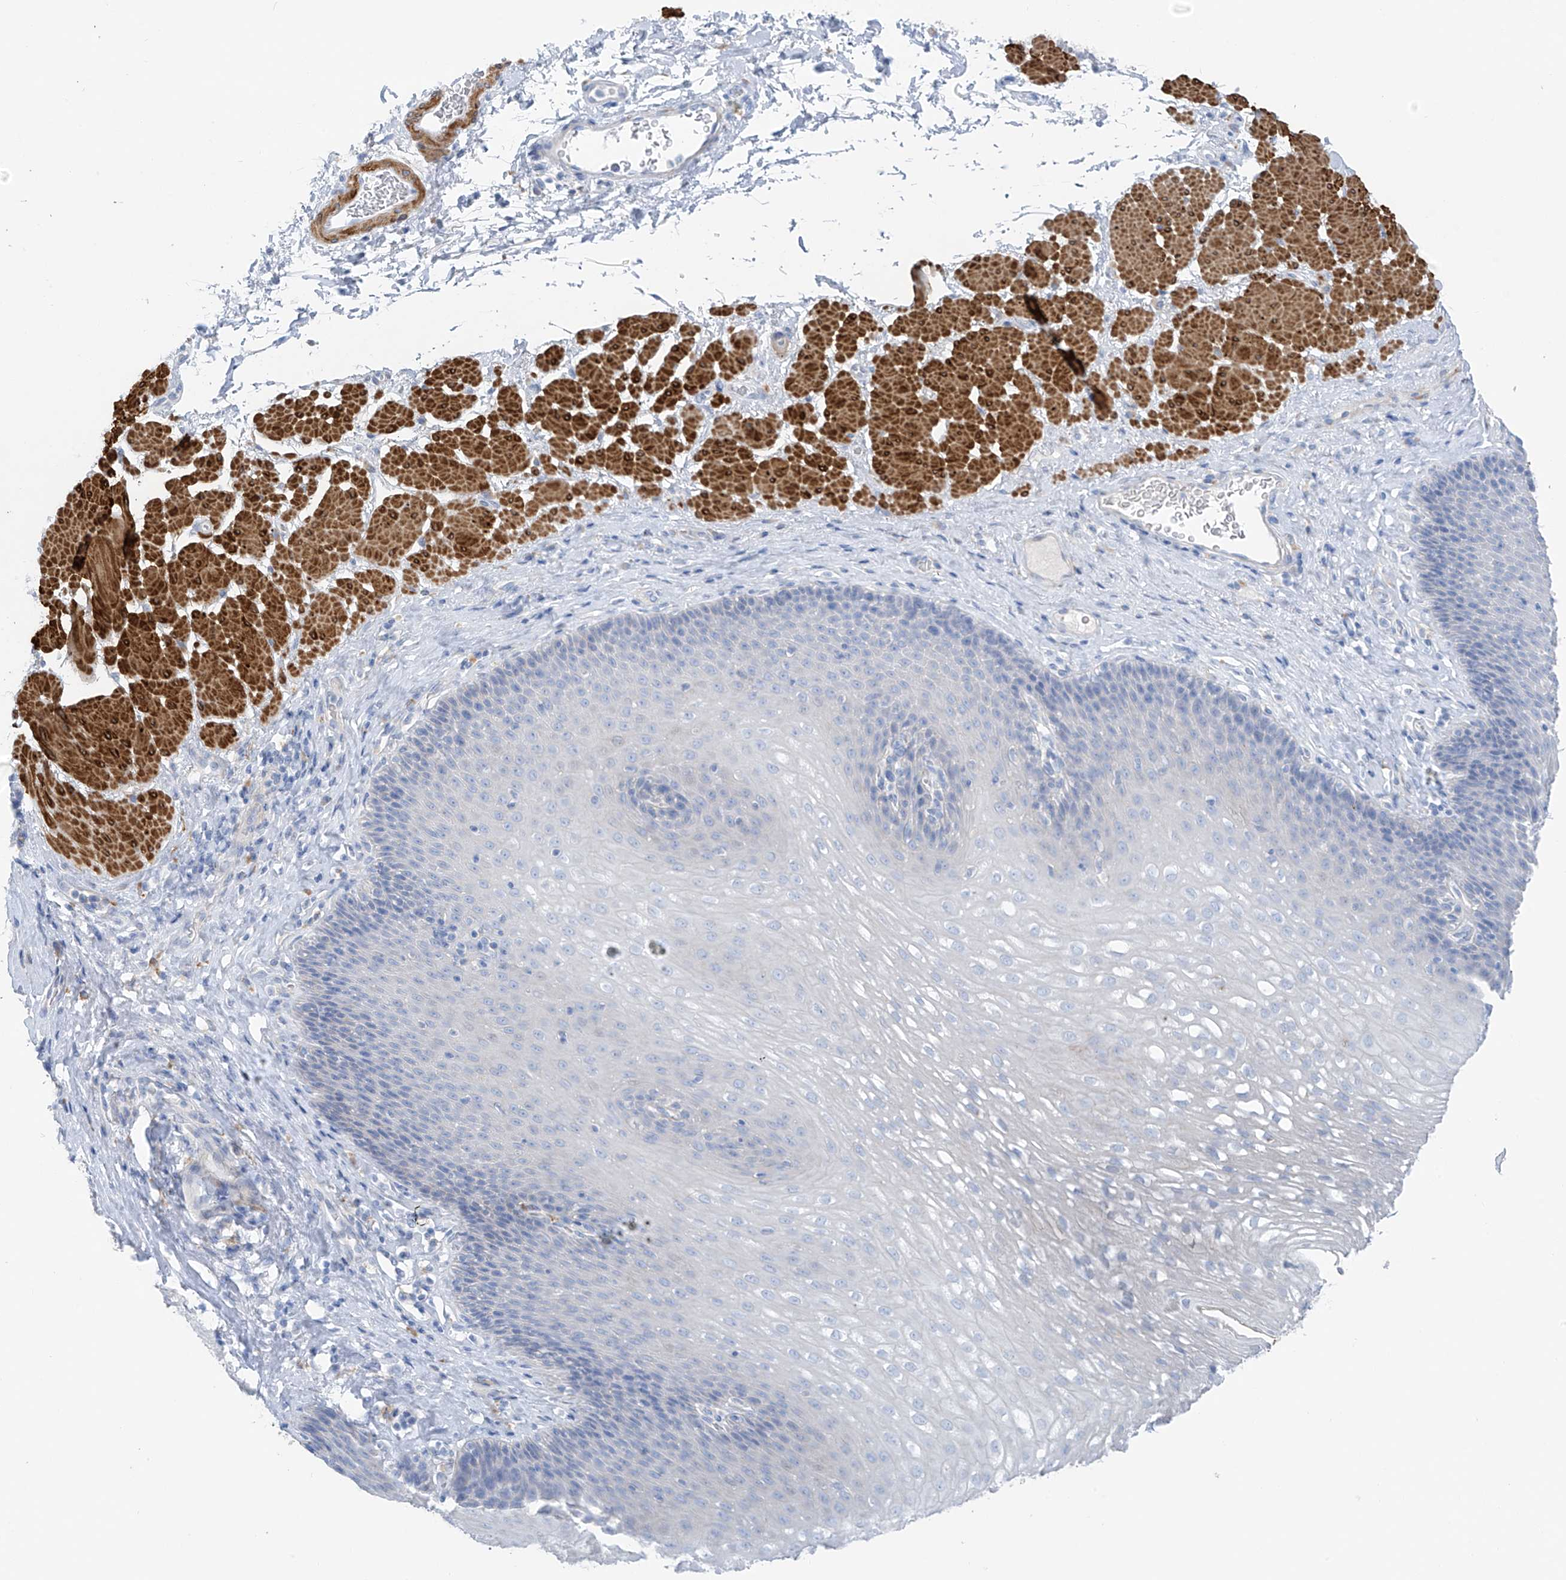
{"staining": {"intensity": "negative", "quantity": "none", "location": "none"}, "tissue": "esophagus", "cell_type": "Squamous epithelial cells", "image_type": "normal", "snomed": [{"axis": "morphology", "description": "Normal tissue, NOS"}, {"axis": "topography", "description": "Esophagus"}], "caption": "A micrograph of human esophagus is negative for staining in squamous epithelial cells. (Brightfield microscopy of DAB (3,3'-diaminobenzidine) immunohistochemistry (IHC) at high magnification).", "gene": "GLMP", "patient": {"sex": "female", "age": 66}}